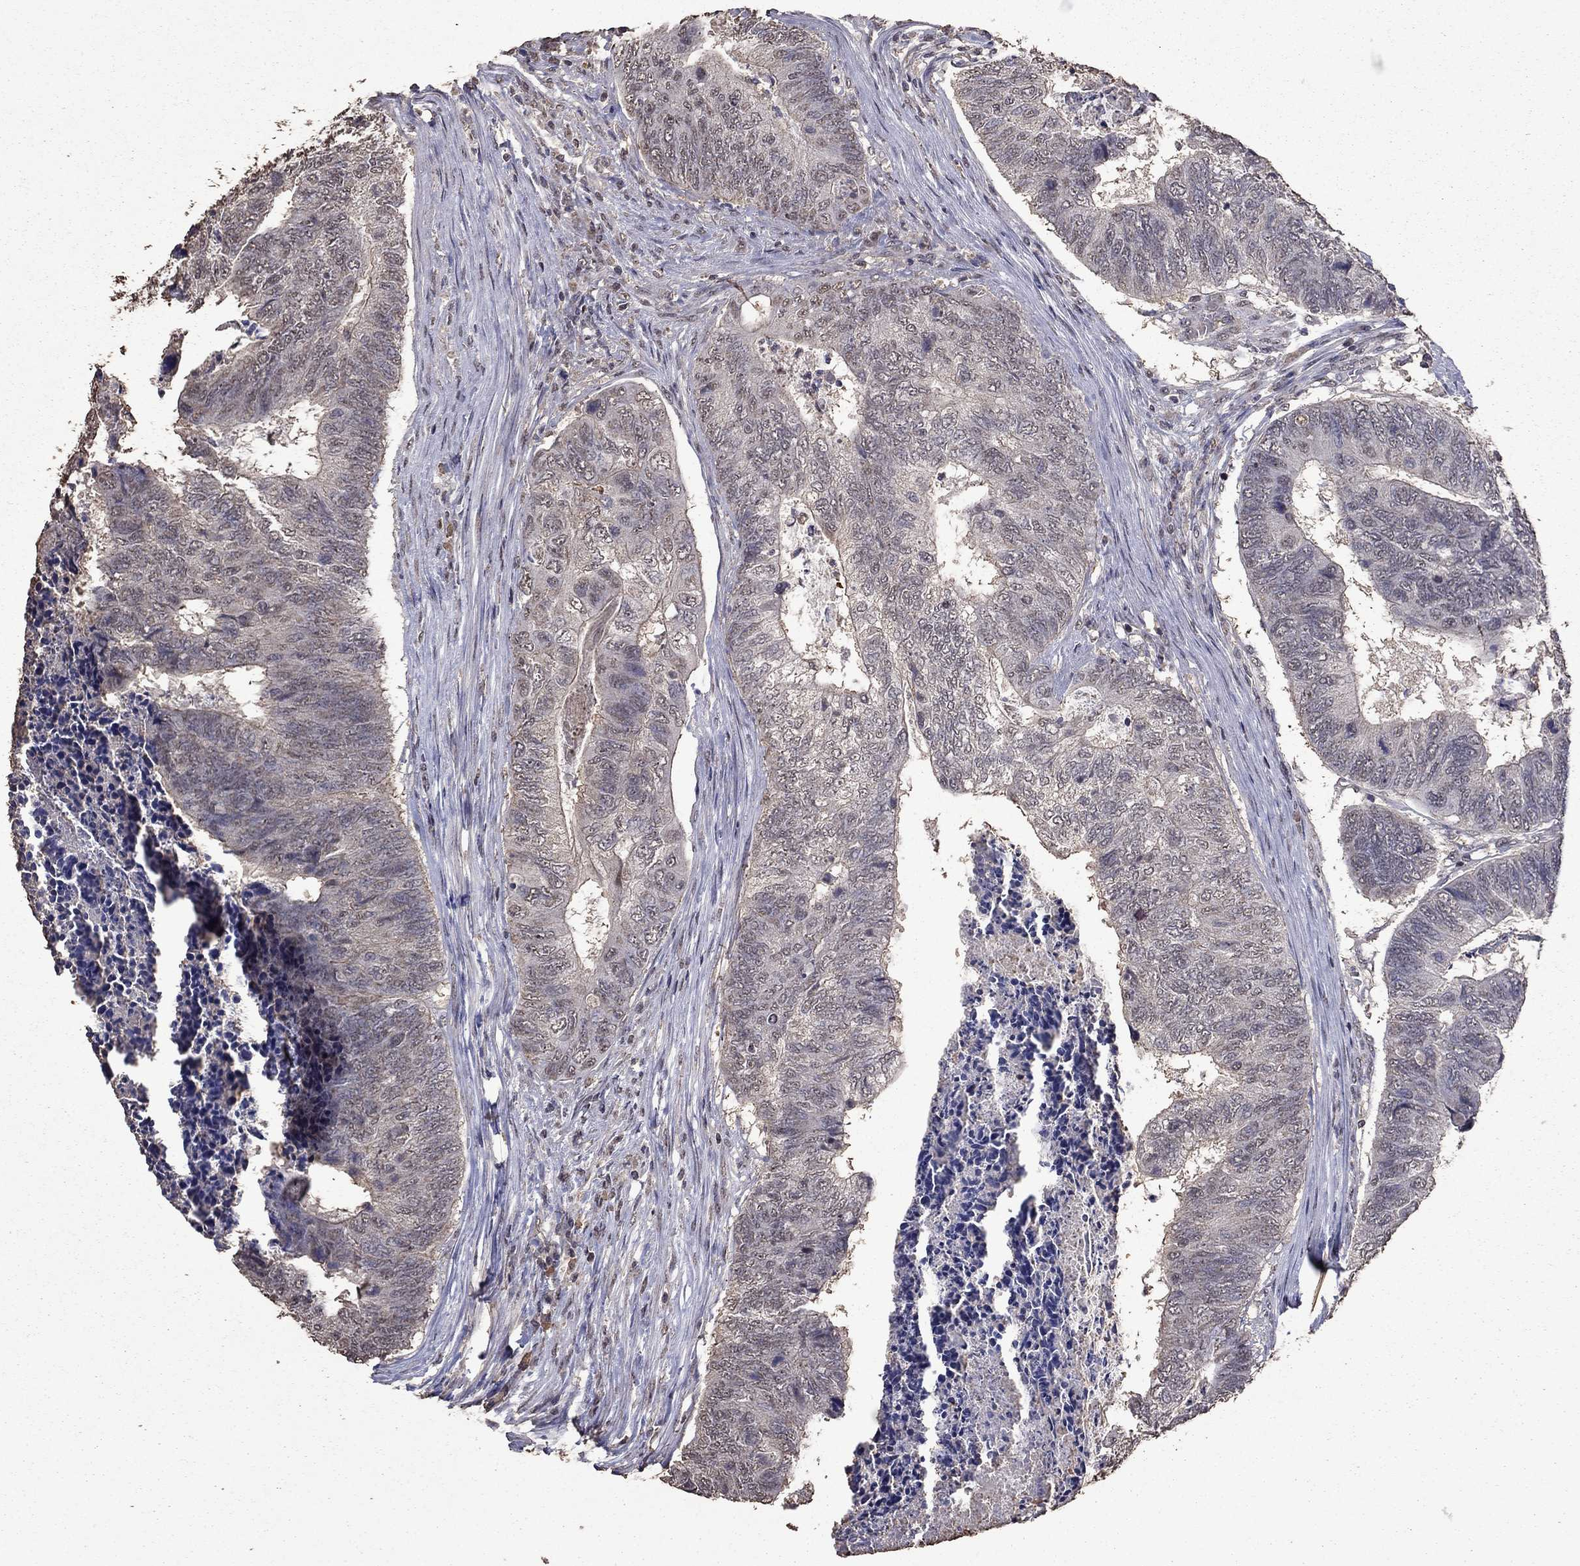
{"staining": {"intensity": "negative", "quantity": "none", "location": "none"}, "tissue": "colorectal cancer", "cell_type": "Tumor cells", "image_type": "cancer", "snomed": [{"axis": "morphology", "description": "Adenocarcinoma, NOS"}, {"axis": "topography", "description": "Colon"}], "caption": "DAB (3,3'-diaminobenzidine) immunohistochemical staining of colorectal cancer exhibits no significant expression in tumor cells. Nuclei are stained in blue.", "gene": "SERPINA5", "patient": {"sex": "female", "age": 67}}